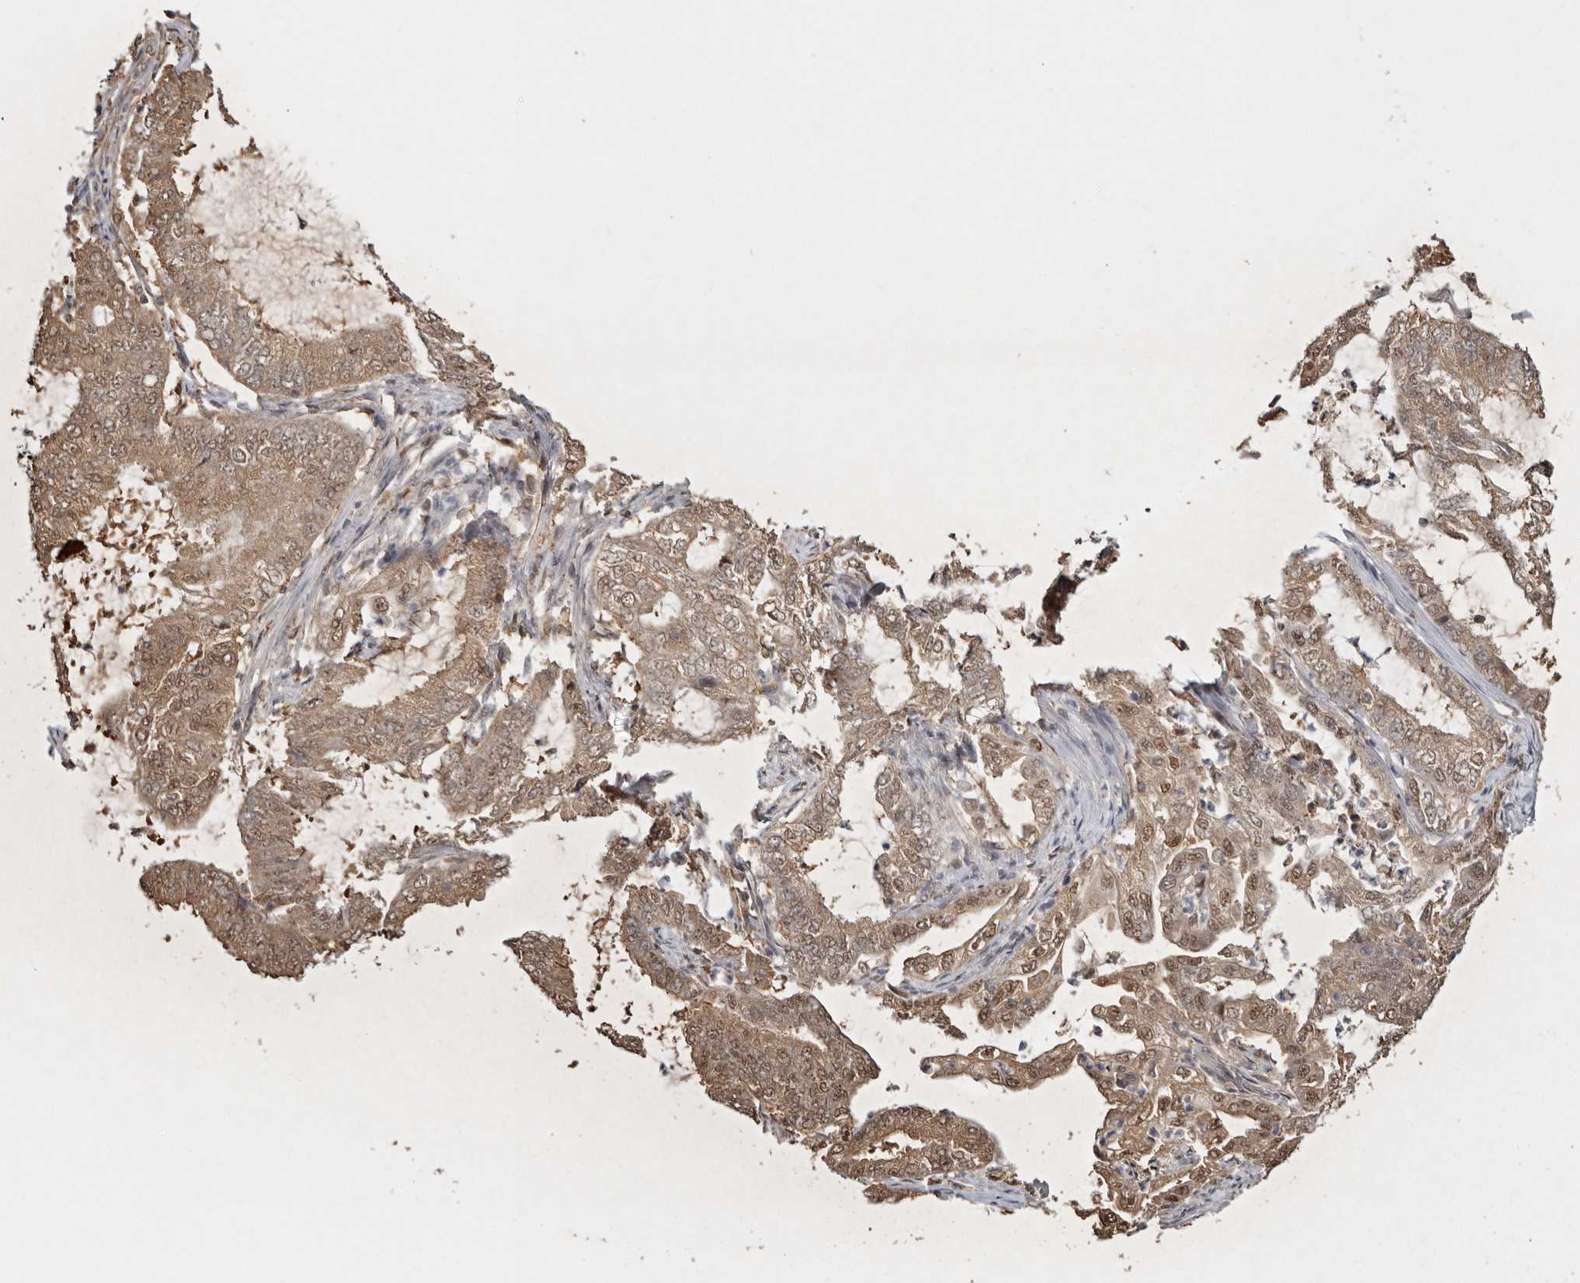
{"staining": {"intensity": "moderate", "quantity": ">75%", "location": "cytoplasmic/membranous,nuclear"}, "tissue": "endometrial cancer", "cell_type": "Tumor cells", "image_type": "cancer", "snomed": [{"axis": "morphology", "description": "Adenocarcinoma, NOS"}, {"axis": "topography", "description": "Endometrium"}], "caption": "There is medium levels of moderate cytoplasmic/membranous and nuclear positivity in tumor cells of endometrial adenocarcinoma, as demonstrated by immunohistochemical staining (brown color).", "gene": "PSMA5", "patient": {"sex": "female", "age": 49}}